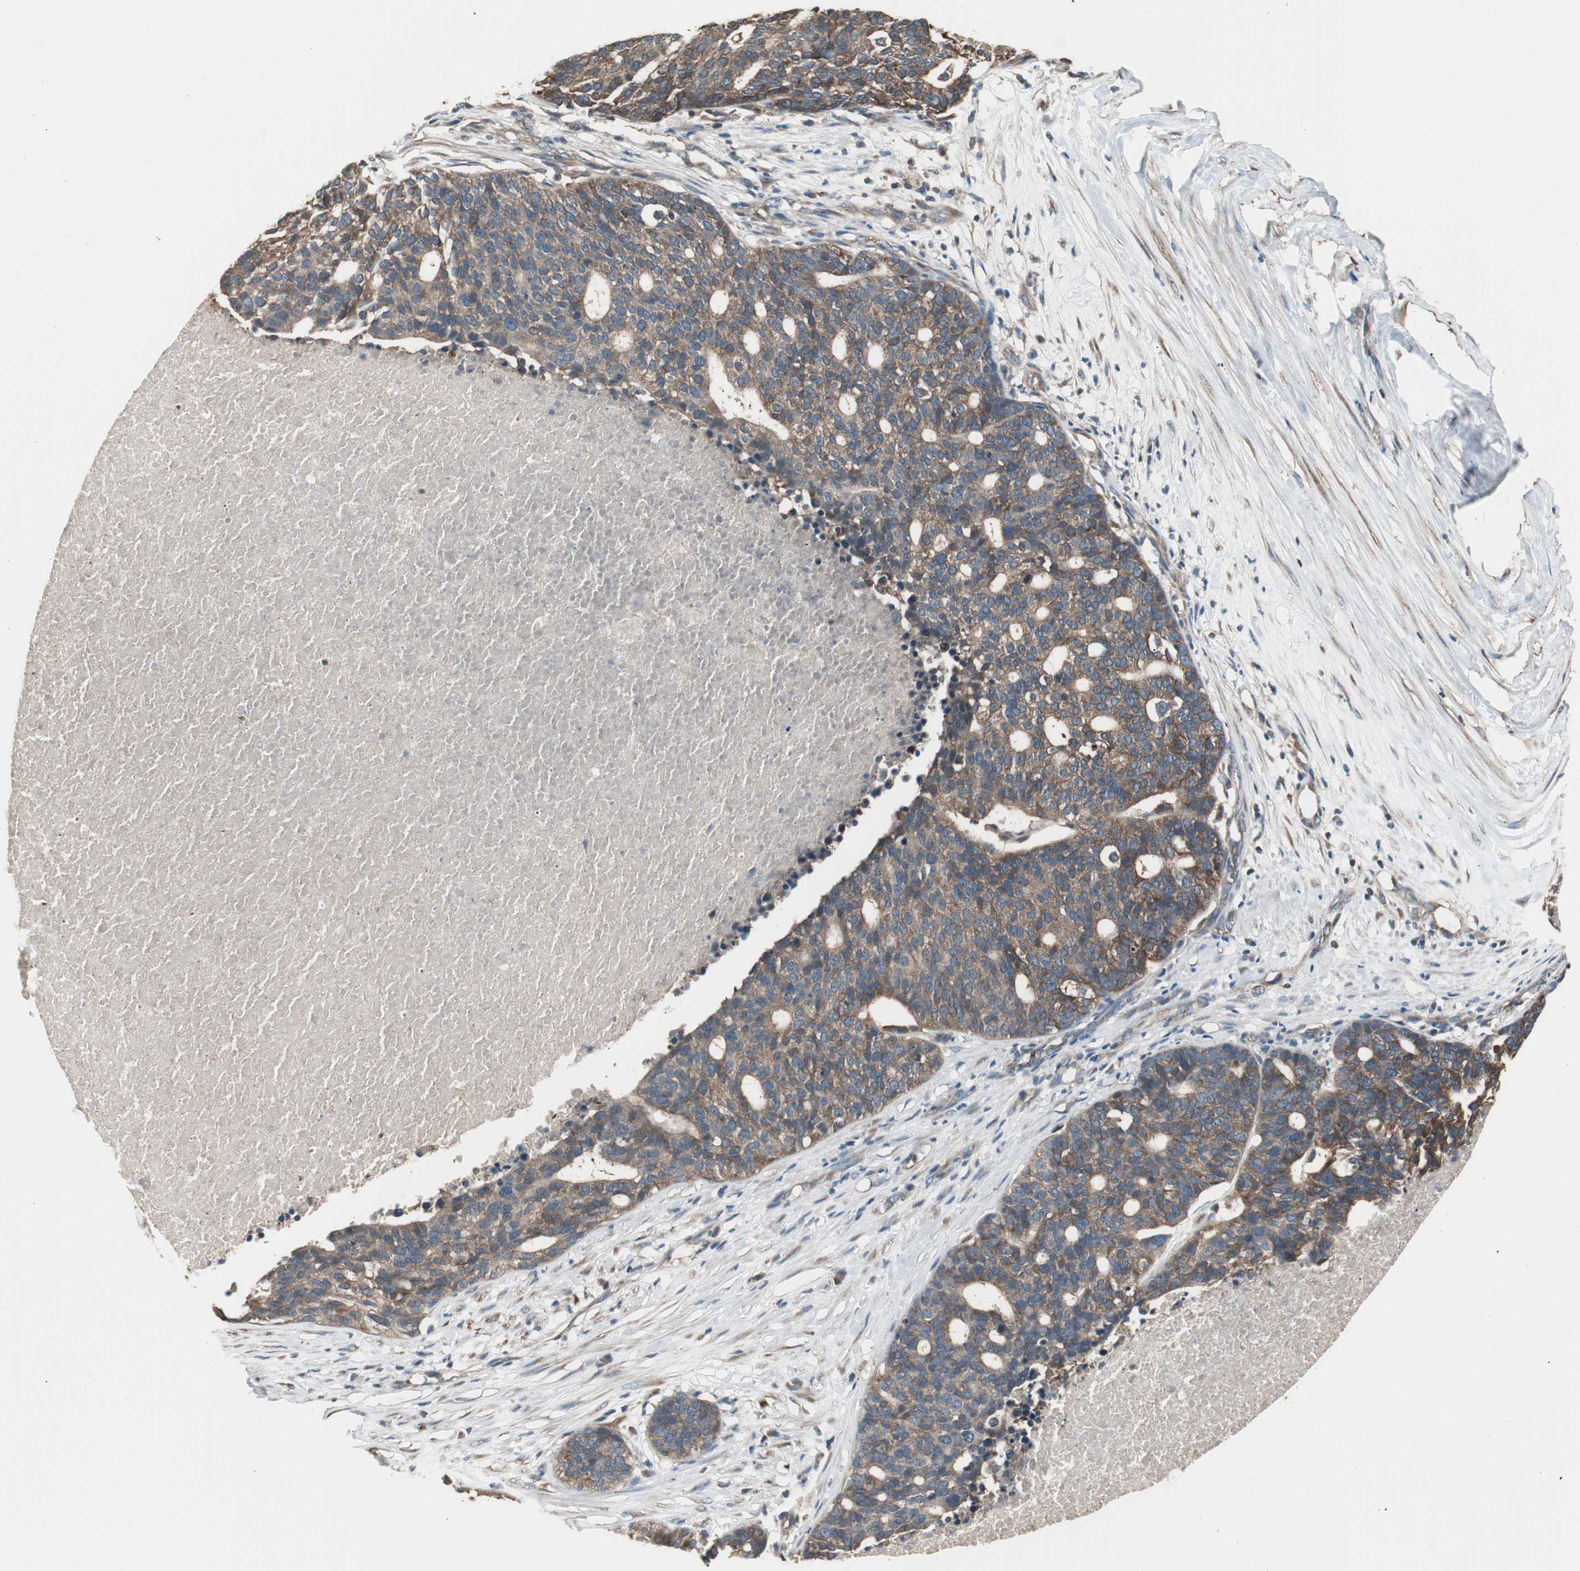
{"staining": {"intensity": "moderate", "quantity": "25%-75%", "location": "cytoplasmic/membranous"}, "tissue": "ovarian cancer", "cell_type": "Tumor cells", "image_type": "cancer", "snomed": [{"axis": "morphology", "description": "Cystadenocarcinoma, serous, NOS"}, {"axis": "topography", "description": "Ovary"}], "caption": "About 25%-75% of tumor cells in ovarian cancer (serous cystadenocarcinoma) exhibit moderate cytoplasmic/membranous protein staining as visualized by brown immunohistochemical staining.", "gene": "CAPNS1", "patient": {"sex": "female", "age": 59}}